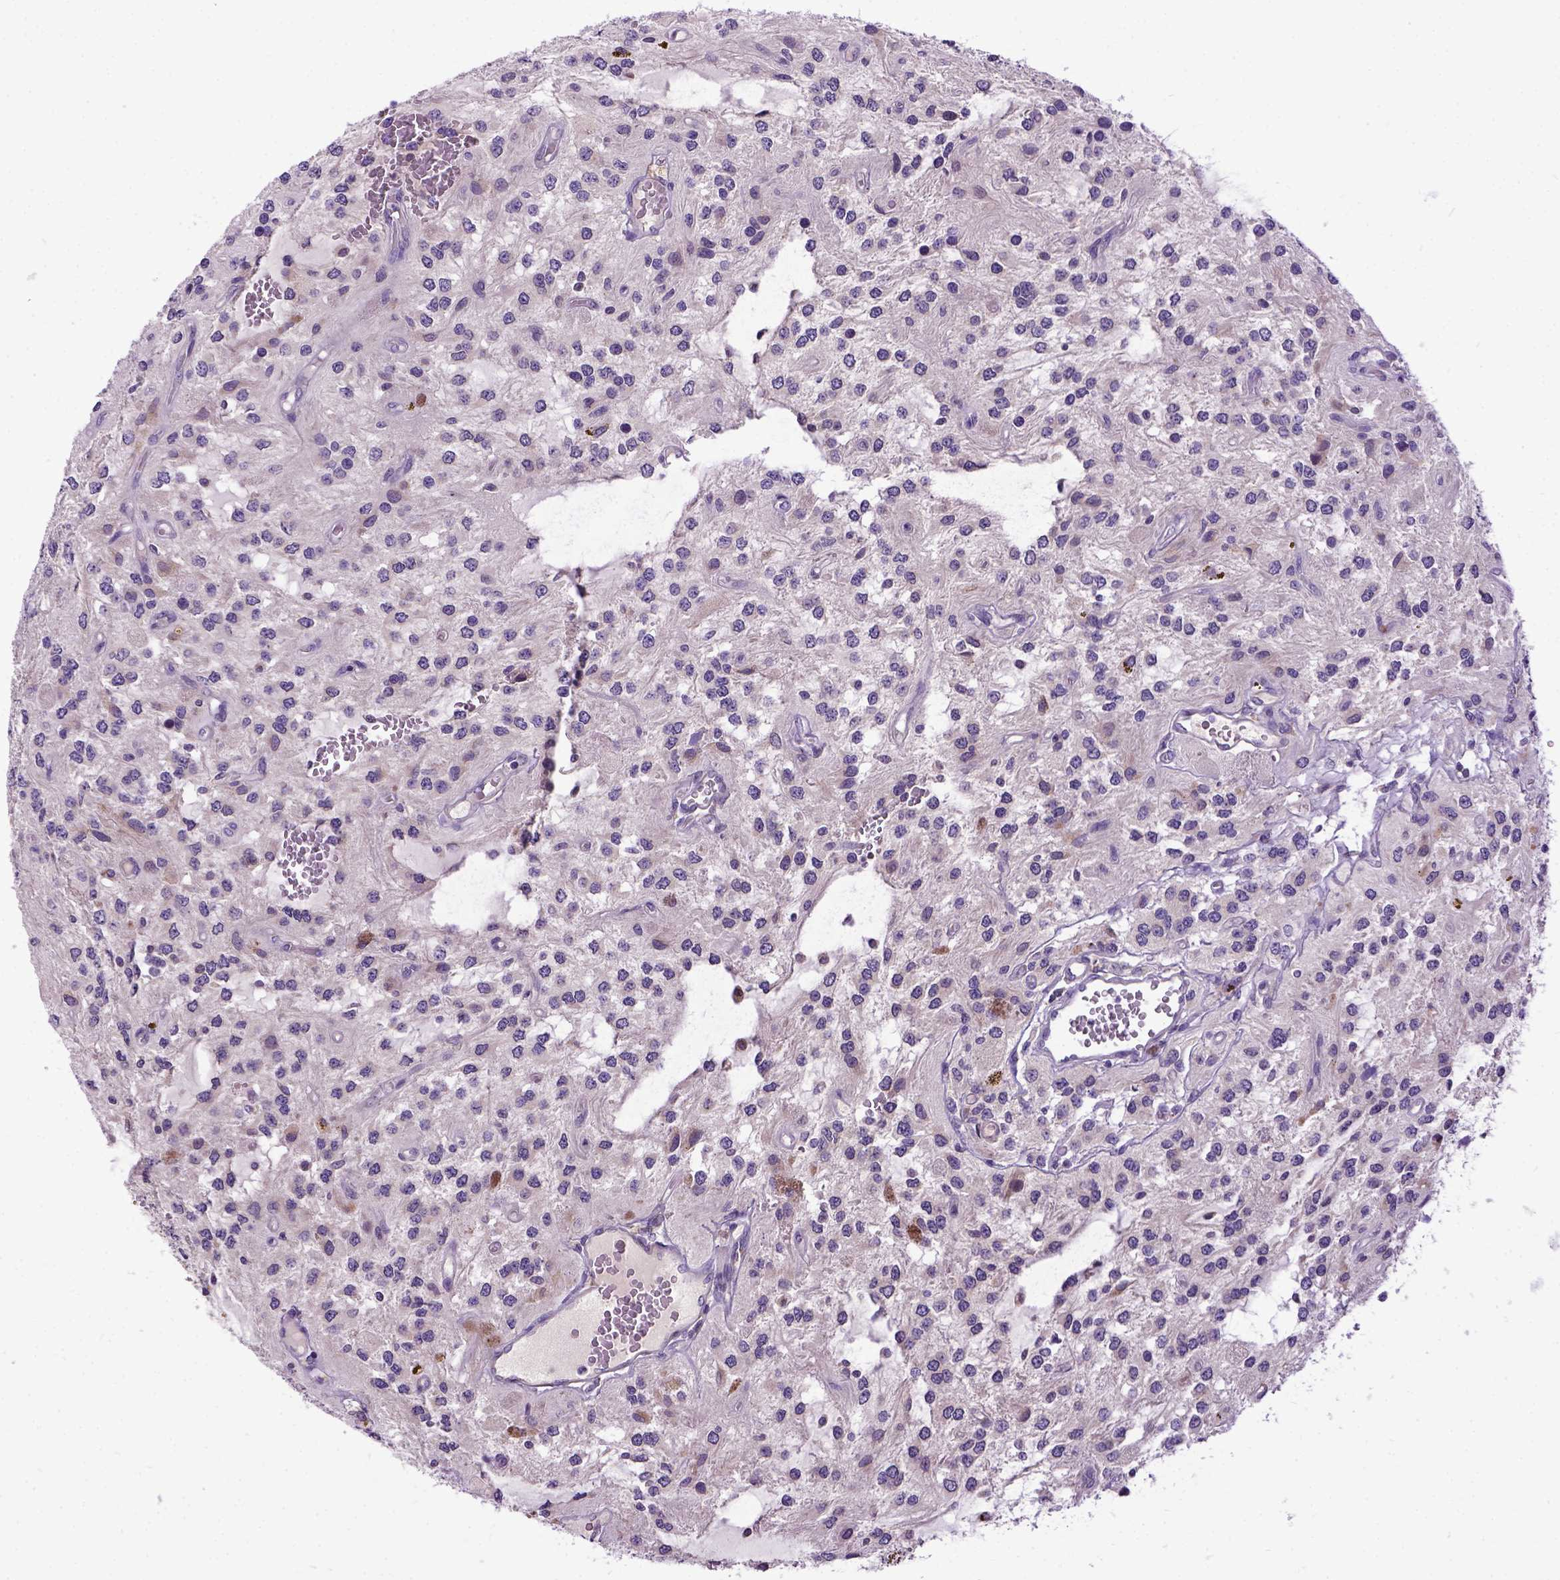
{"staining": {"intensity": "negative", "quantity": "none", "location": "none"}, "tissue": "glioma", "cell_type": "Tumor cells", "image_type": "cancer", "snomed": [{"axis": "morphology", "description": "Glioma, malignant, Low grade"}, {"axis": "topography", "description": "Cerebellum"}], "caption": "Human glioma stained for a protein using immunohistochemistry (IHC) reveals no expression in tumor cells.", "gene": "NEK5", "patient": {"sex": "female", "age": 14}}